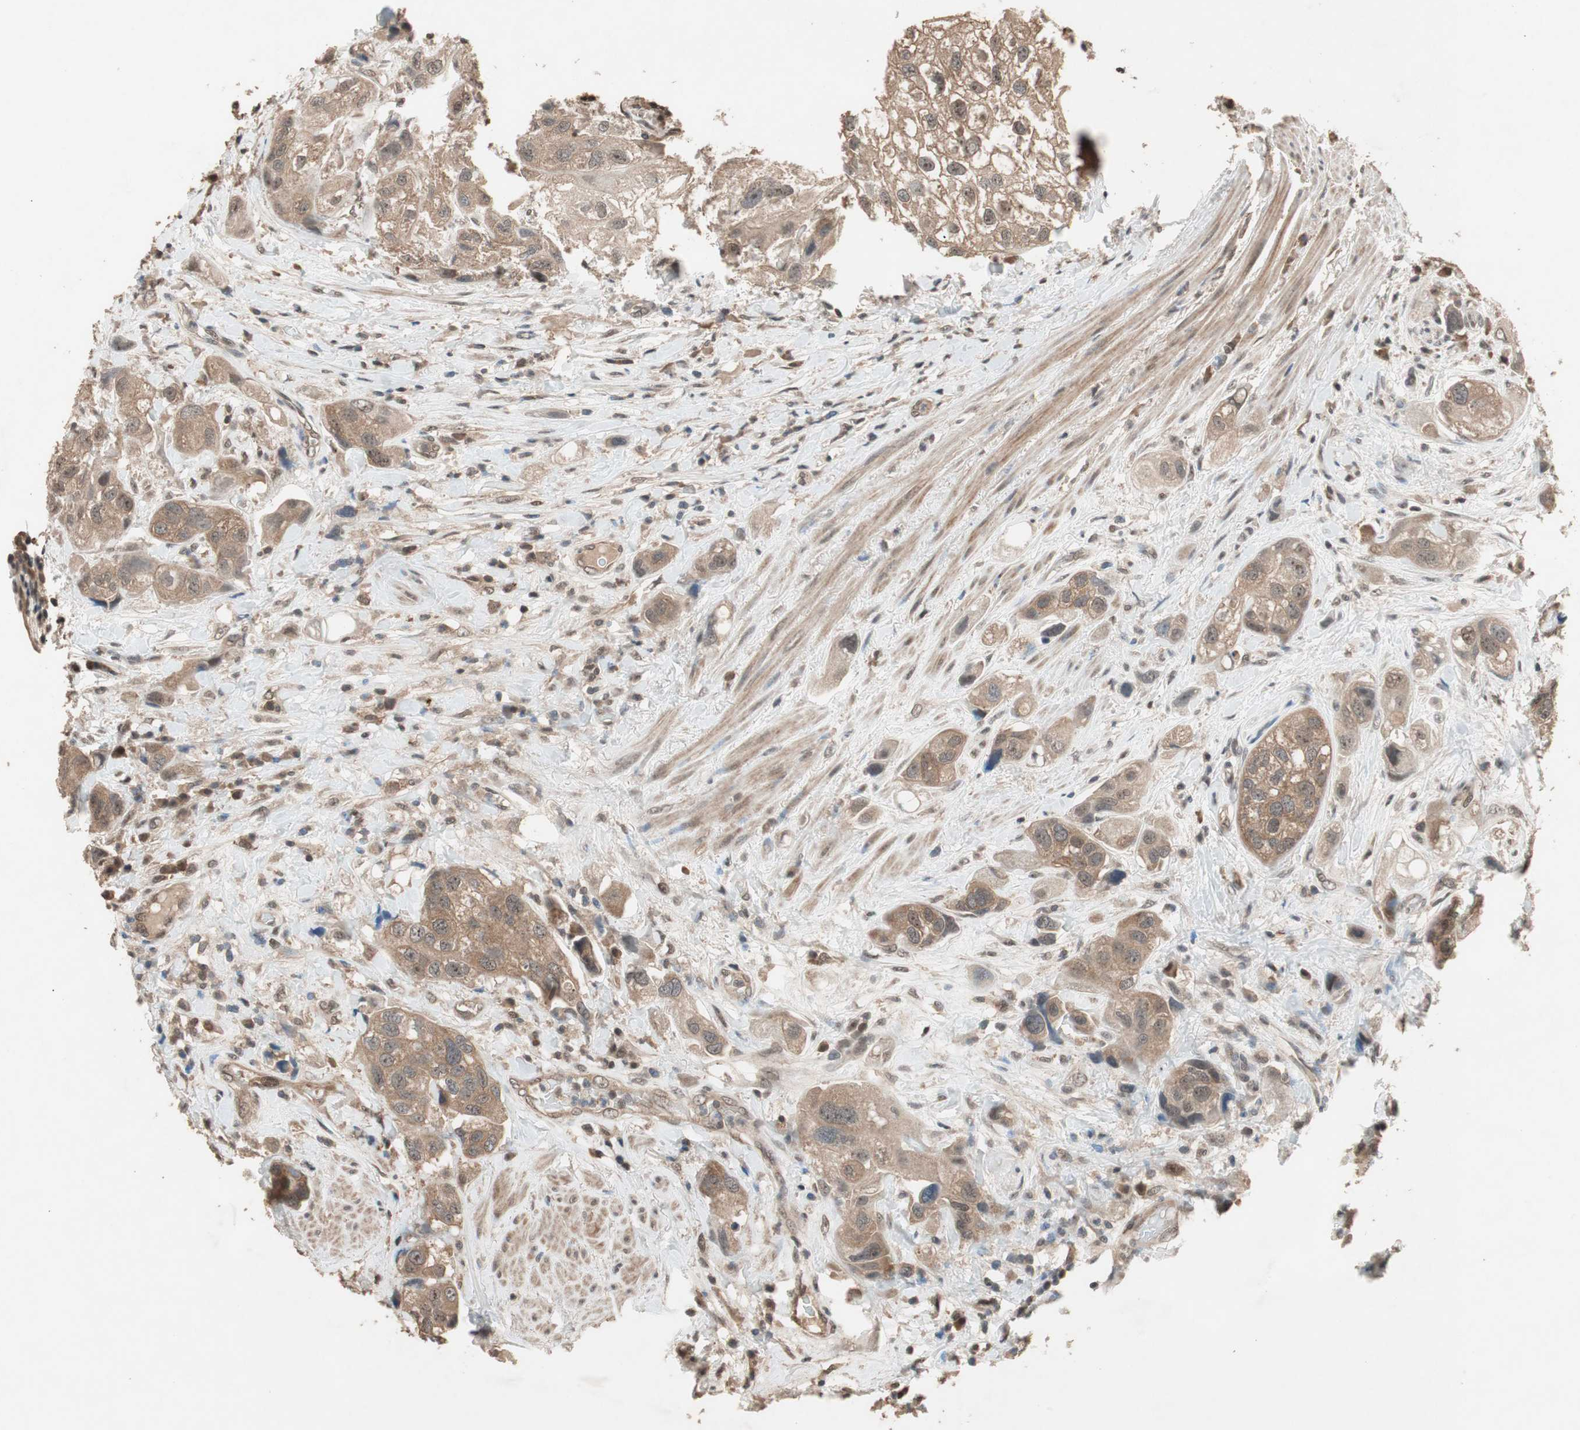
{"staining": {"intensity": "weak", "quantity": ">75%", "location": "cytoplasmic/membranous,nuclear"}, "tissue": "urothelial cancer", "cell_type": "Tumor cells", "image_type": "cancer", "snomed": [{"axis": "morphology", "description": "Urothelial carcinoma, High grade"}, {"axis": "topography", "description": "Urinary bladder"}], "caption": "Weak cytoplasmic/membranous and nuclear protein positivity is appreciated in about >75% of tumor cells in urothelial cancer. (DAB IHC, brown staining for protein, blue staining for nuclei).", "gene": "GART", "patient": {"sex": "female", "age": 64}}